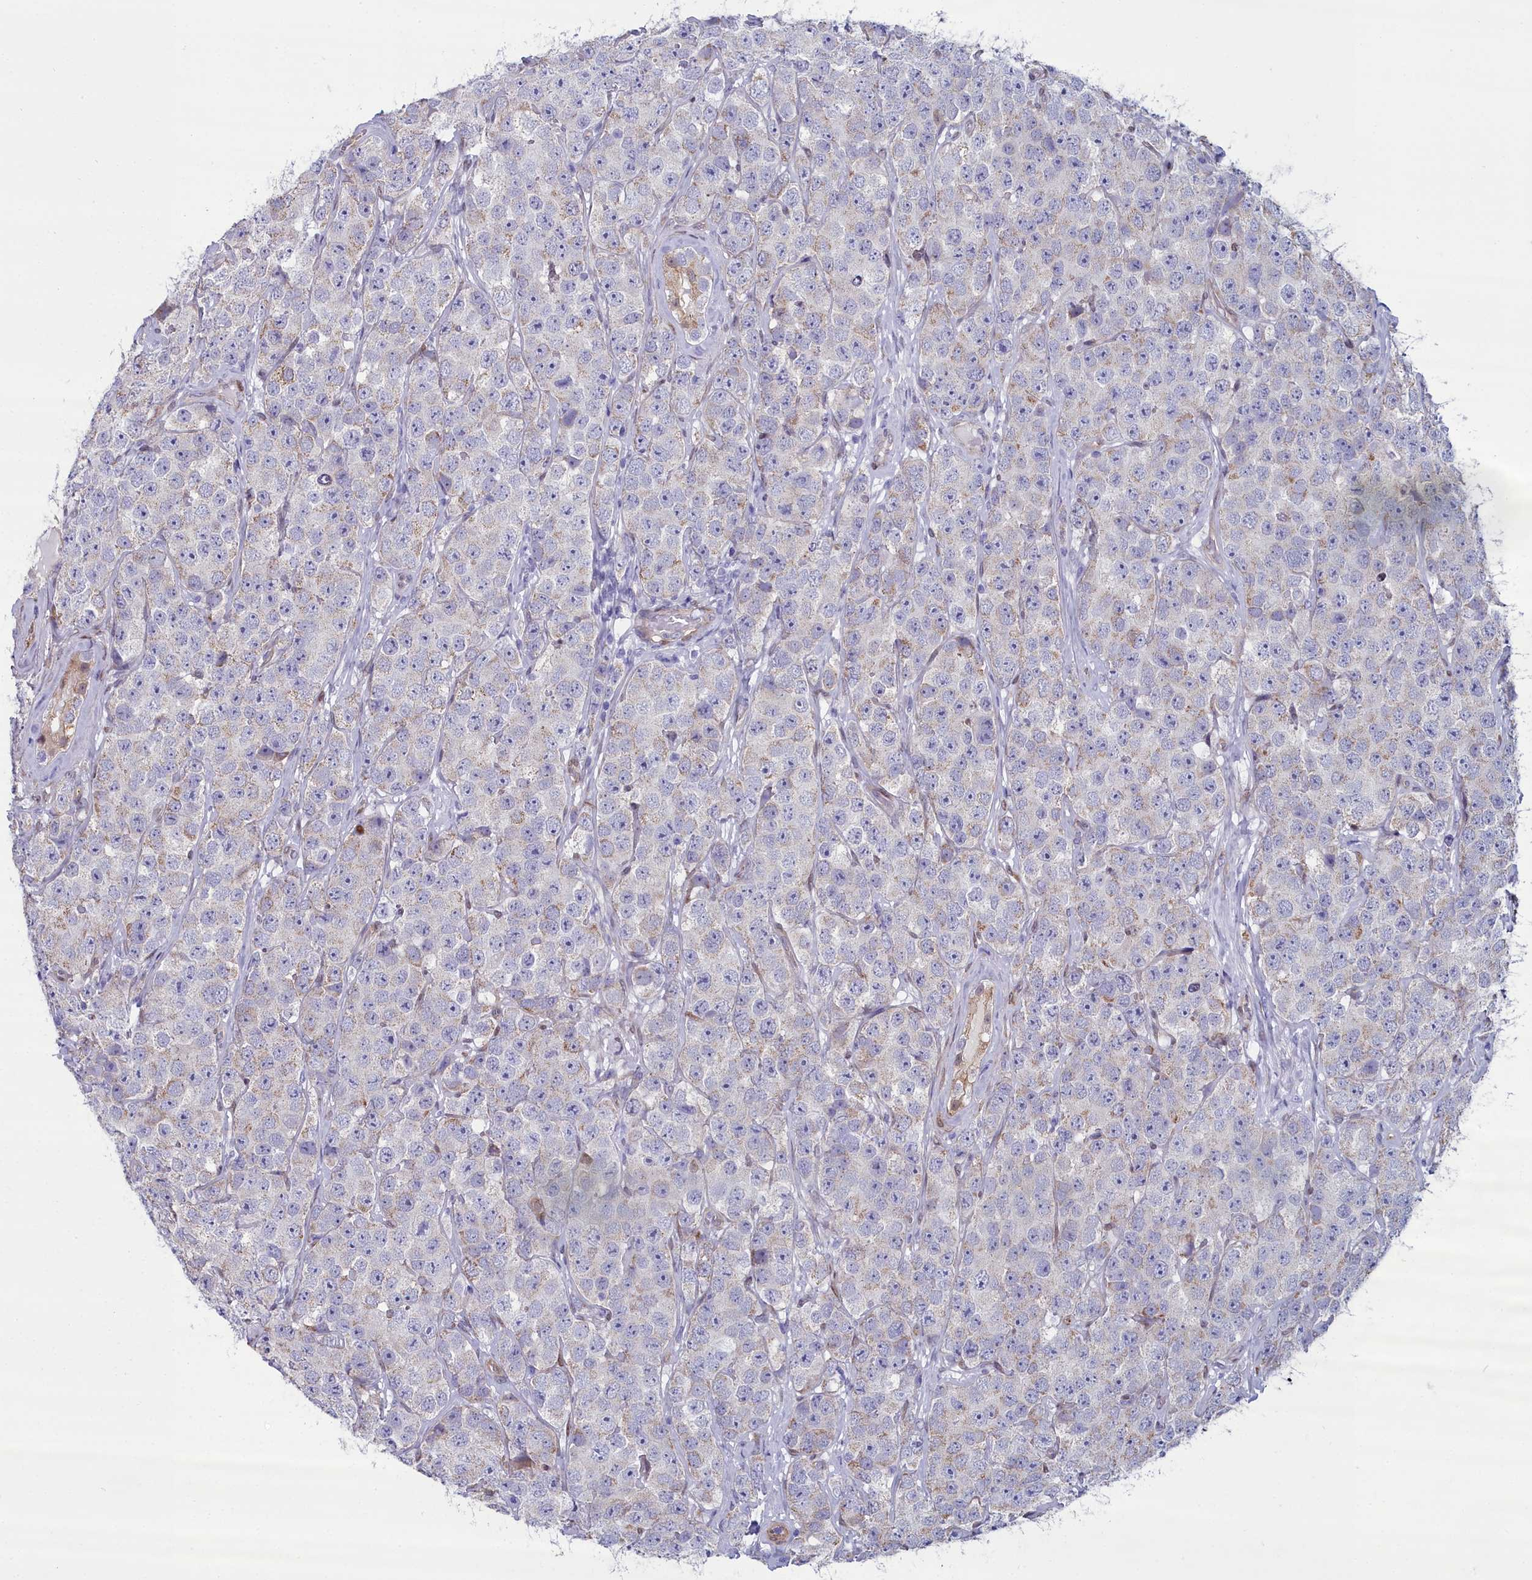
{"staining": {"intensity": "weak", "quantity": "<25%", "location": "cytoplasmic/membranous"}, "tissue": "testis cancer", "cell_type": "Tumor cells", "image_type": "cancer", "snomed": [{"axis": "morphology", "description": "Seminoma, NOS"}, {"axis": "topography", "description": "Testis"}], "caption": "Protein analysis of testis seminoma displays no significant expression in tumor cells.", "gene": "PPP1R14A", "patient": {"sex": "male", "age": 28}}